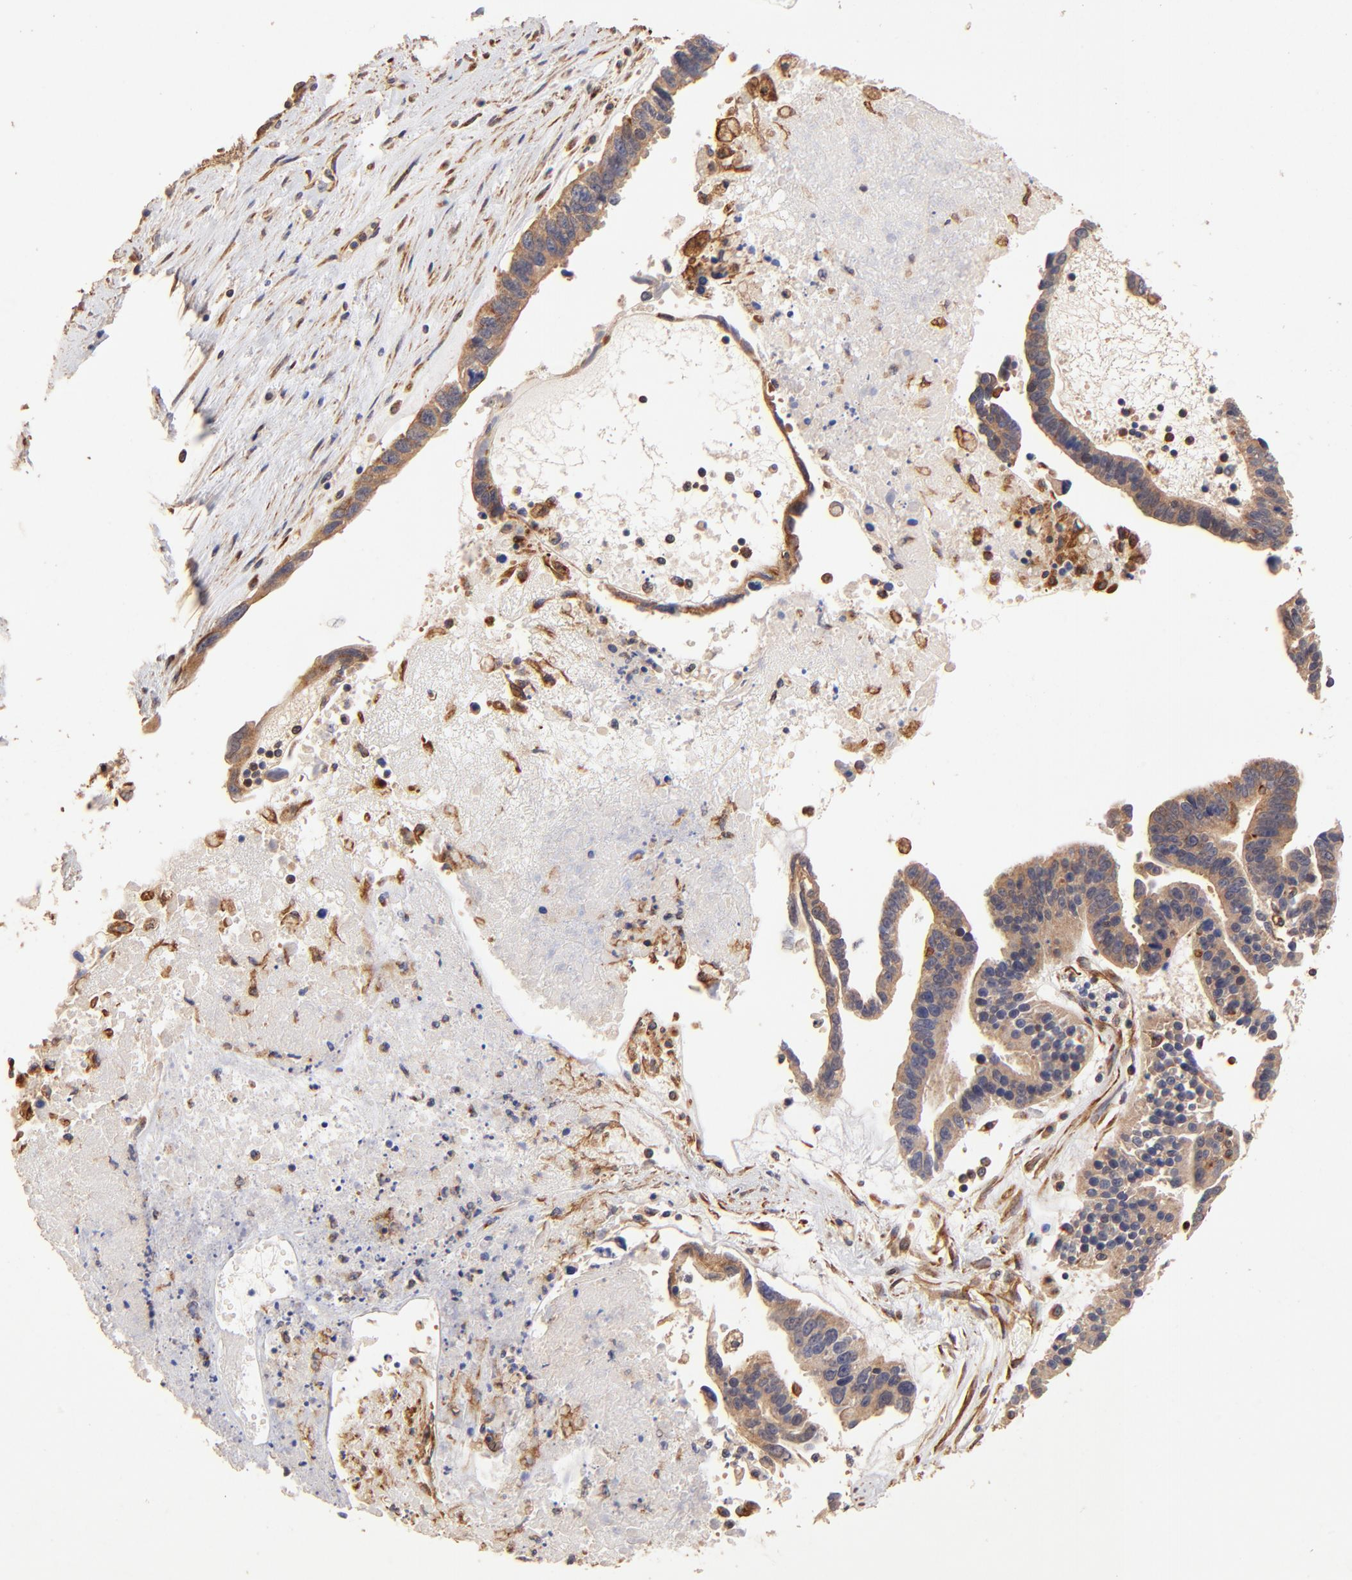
{"staining": {"intensity": "moderate", "quantity": ">75%", "location": "cytoplasmic/membranous"}, "tissue": "ovarian cancer", "cell_type": "Tumor cells", "image_type": "cancer", "snomed": [{"axis": "morphology", "description": "Carcinoma, endometroid"}, {"axis": "morphology", "description": "Cystadenocarcinoma, serous, NOS"}, {"axis": "topography", "description": "Ovary"}], "caption": "Immunohistochemistry (IHC) histopathology image of neoplastic tissue: ovarian cancer stained using immunohistochemistry exhibits medium levels of moderate protein expression localized specifically in the cytoplasmic/membranous of tumor cells, appearing as a cytoplasmic/membranous brown color.", "gene": "TNFAIP3", "patient": {"sex": "female", "age": 45}}